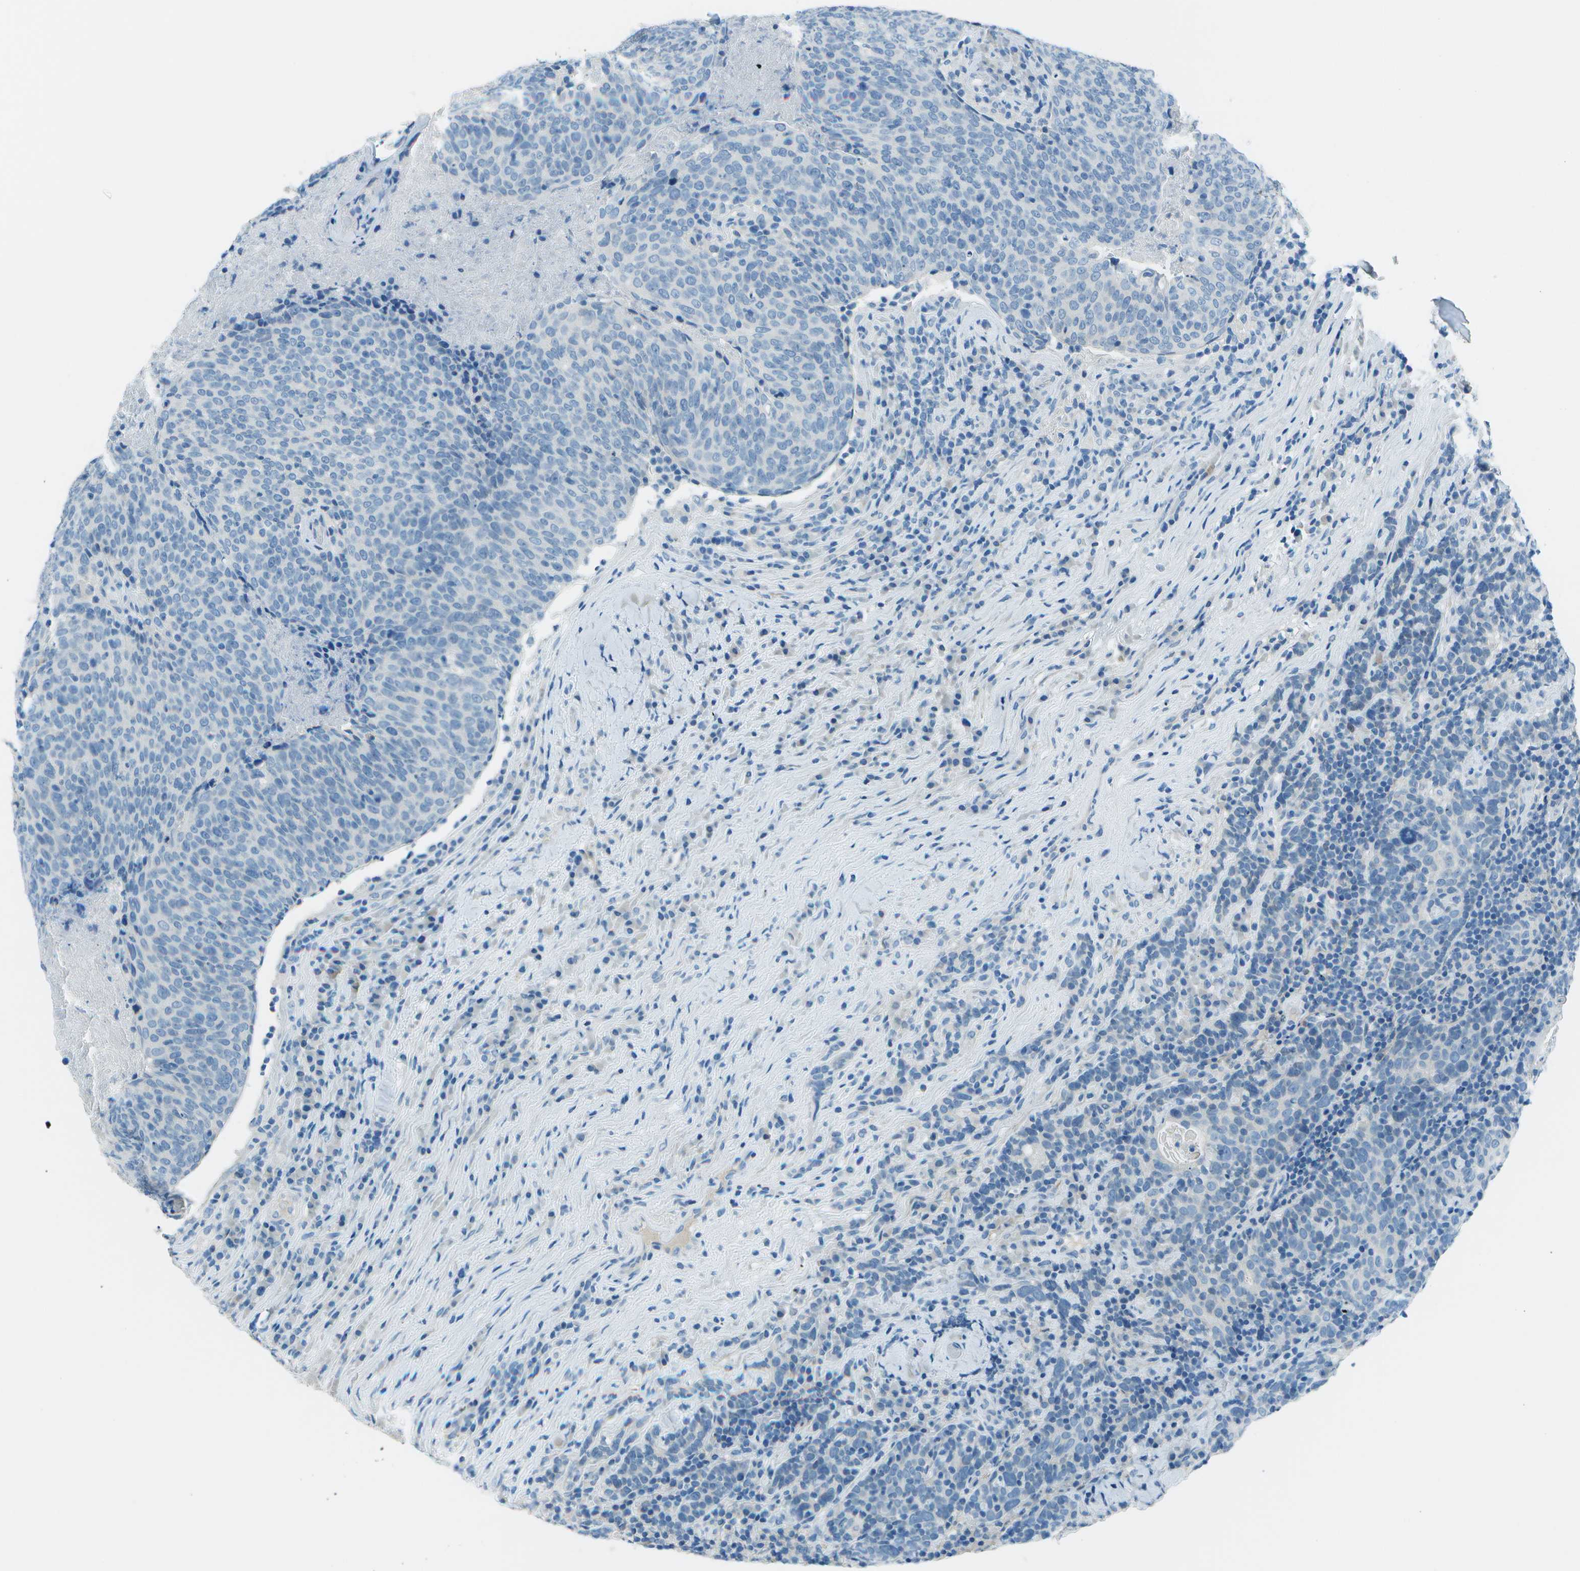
{"staining": {"intensity": "negative", "quantity": "none", "location": "none"}, "tissue": "head and neck cancer", "cell_type": "Tumor cells", "image_type": "cancer", "snomed": [{"axis": "morphology", "description": "Squamous cell carcinoma, NOS"}, {"axis": "morphology", "description": "Squamous cell carcinoma, metastatic, NOS"}, {"axis": "topography", "description": "Lymph node"}, {"axis": "topography", "description": "Head-Neck"}], "caption": "Immunohistochemistry (IHC) photomicrograph of neoplastic tissue: human head and neck cancer stained with DAB (3,3'-diaminobenzidine) shows no significant protein positivity in tumor cells.", "gene": "FGF1", "patient": {"sex": "male", "age": 62}}